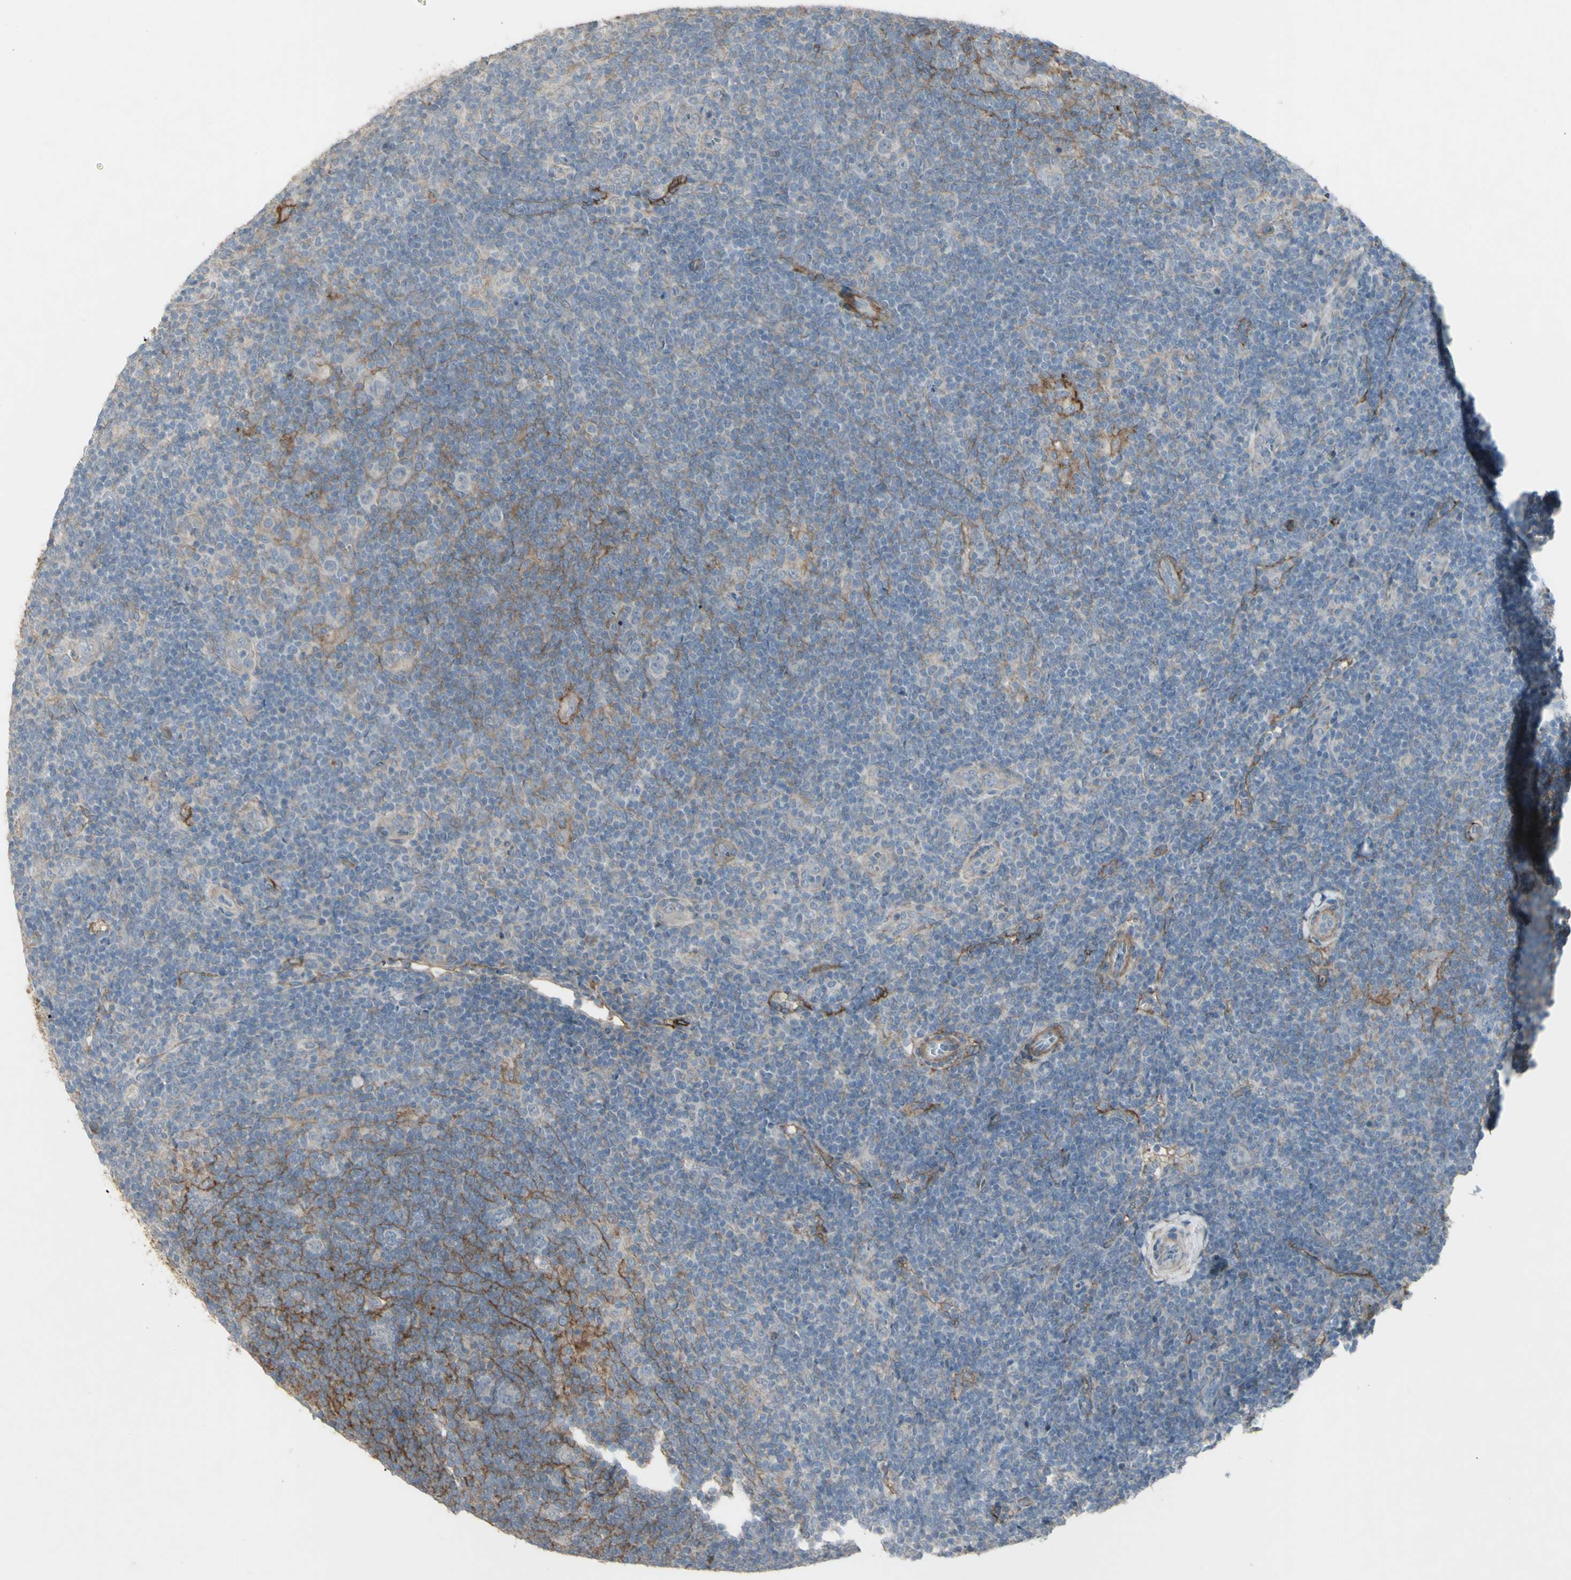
{"staining": {"intensity": "weak", "quantity": "<25%", "location": "cytoplasmic/membranous"}, "tissue": "lymphoma", "cell_type": "Tumor cells", "image_type": "cancer", "snomed": [{"axis": "morphology", "description": "Hodgkin's disease, NOS"}, {"axis": "topography", "description": "Lymph node"}], "caption": "This is an immunohistochemistry (IHC) image of human Hodgkin's disease. There is no expression in tumor cells.", "gene": "CD276", "patient": {"sex": "female", "age": 57}}